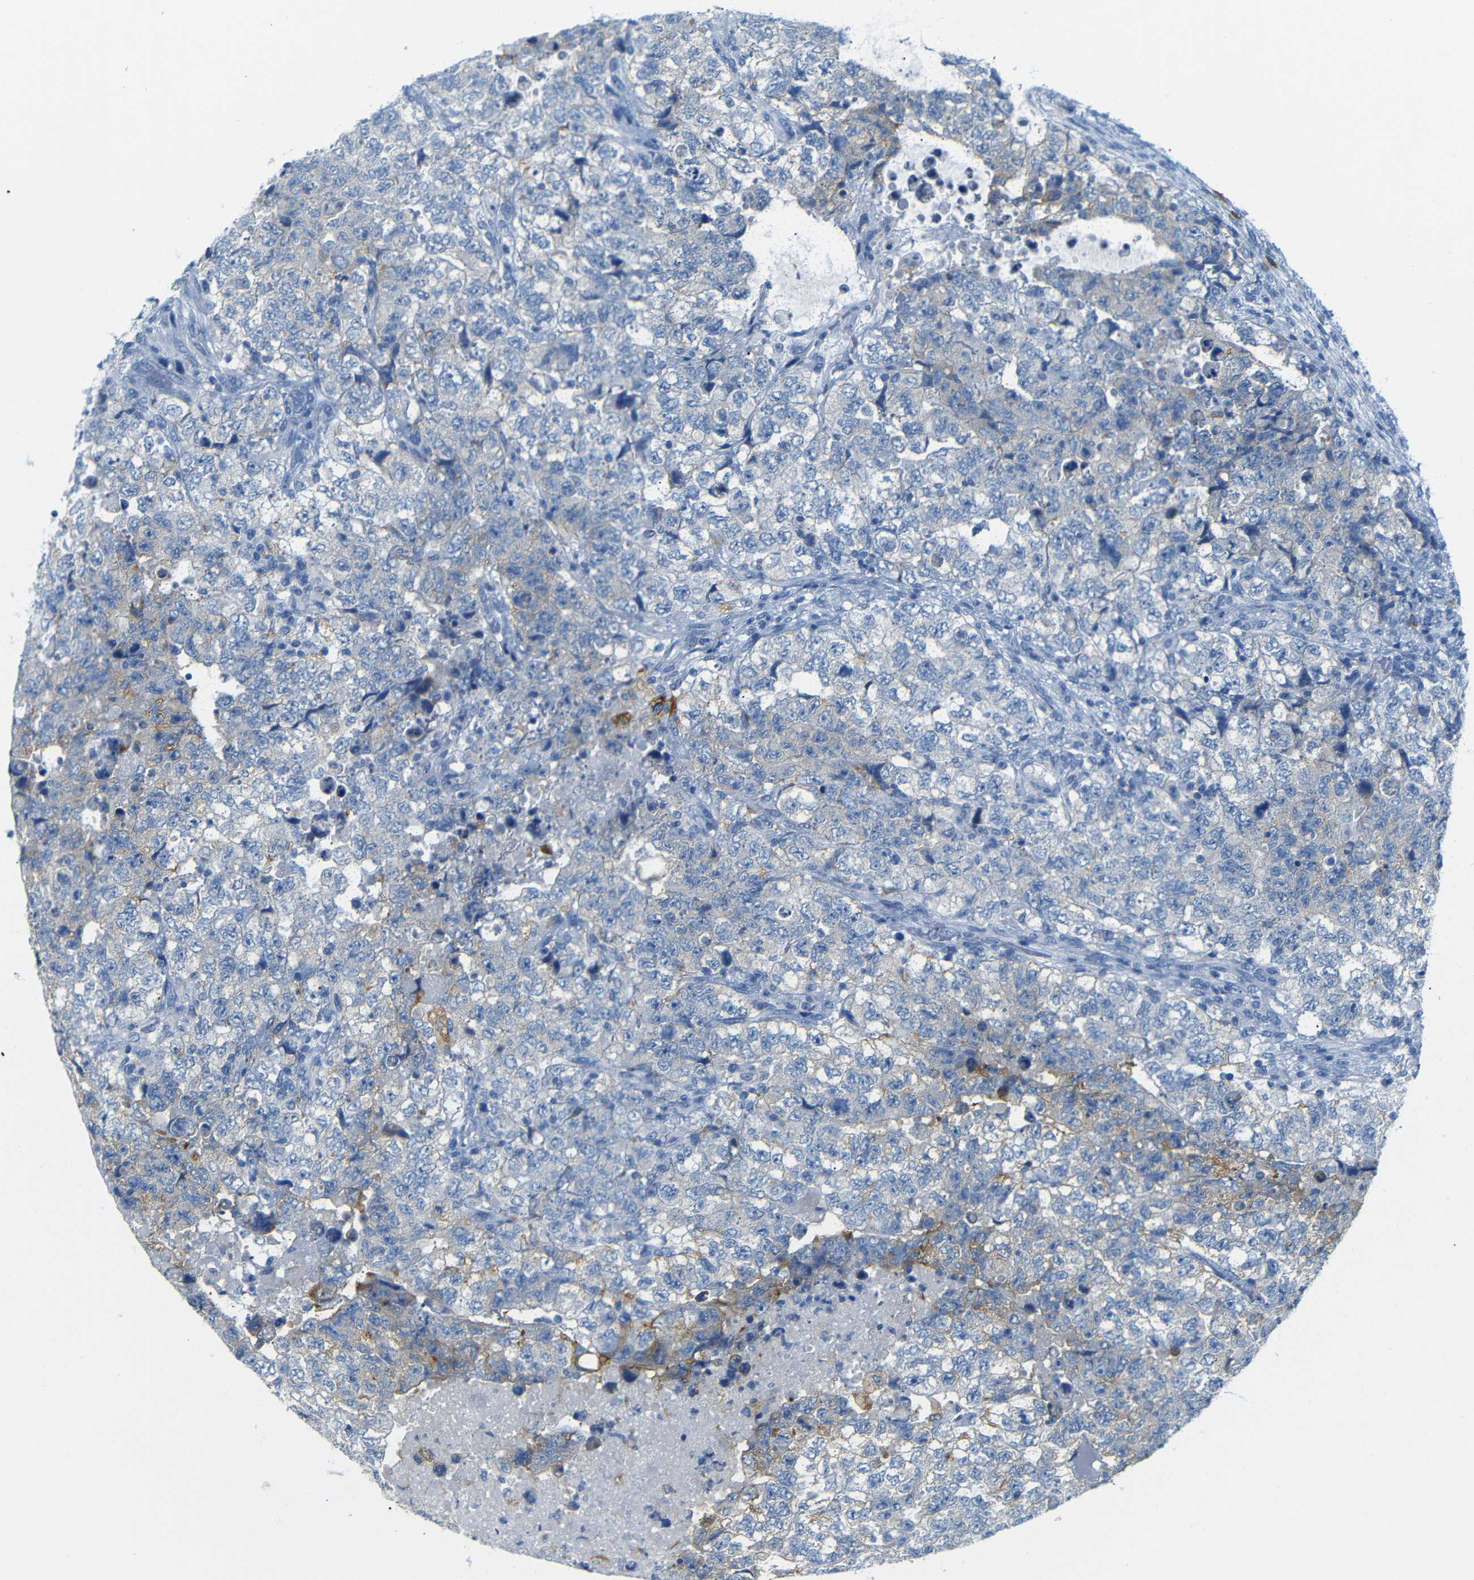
{"staining": {"intensity": "weak", "quantity": "<25%", "location": "cytoplasmic/membranous"}, "tissue": "testis cancer", "cell_type": "Tumor cells", "image_type": "cancer", "snomed": [{"axis": "morphology", "description": "Carcinoma, Embryonal, NOS"}, {"axis": "topography", "description": "Testis"}], "caption": "DAB immunohistochemical staining of embryonal carcinoma (testis) displays no significant positivity in tumor cells.", "gene": "FCRL1", "patient": {"sex": "male", "age": 36}}